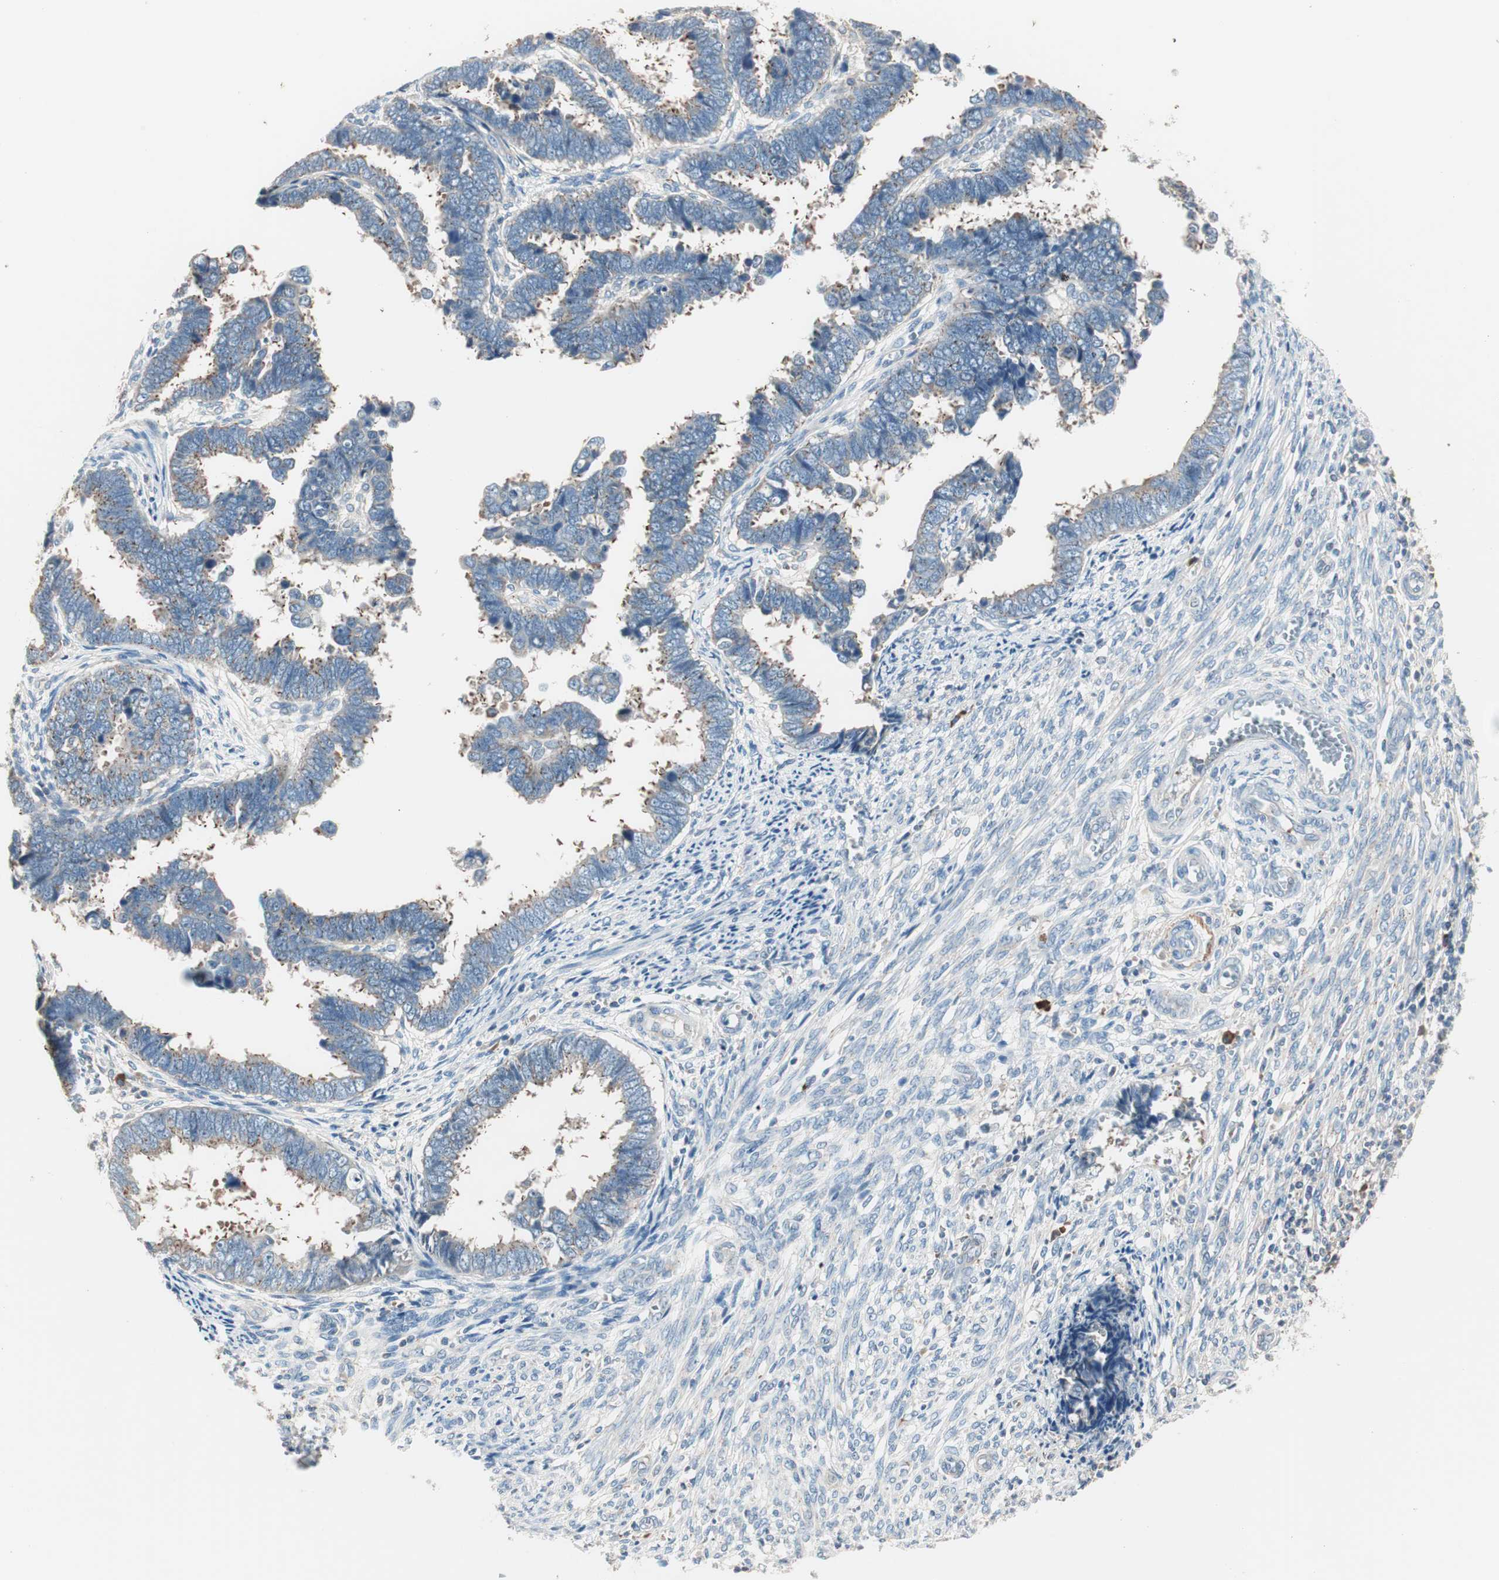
{"staining": {"intensity": "moderate", "quantity": "25%-75%", "location": "cytoplasmic/membranous"}, "tissue": "endometrial cancer", "cell_type": "Tumor cells", "image_type": "cancer", "snomed": [{"axis": "morphology", "description": "Adenocarcinoma, NOS"}, {"axis": "topography", "description": "Endometrium"}], "caption": "A brown stain highlights moderate cytoplasmic/membranous staining of a protein in endometrial adenocarcinoma tumor cells. (DAB IHC with brightfield microscopy, high magnification).", "gene": "RAD54B", "patient": {"sex": "female", "age": 75}}